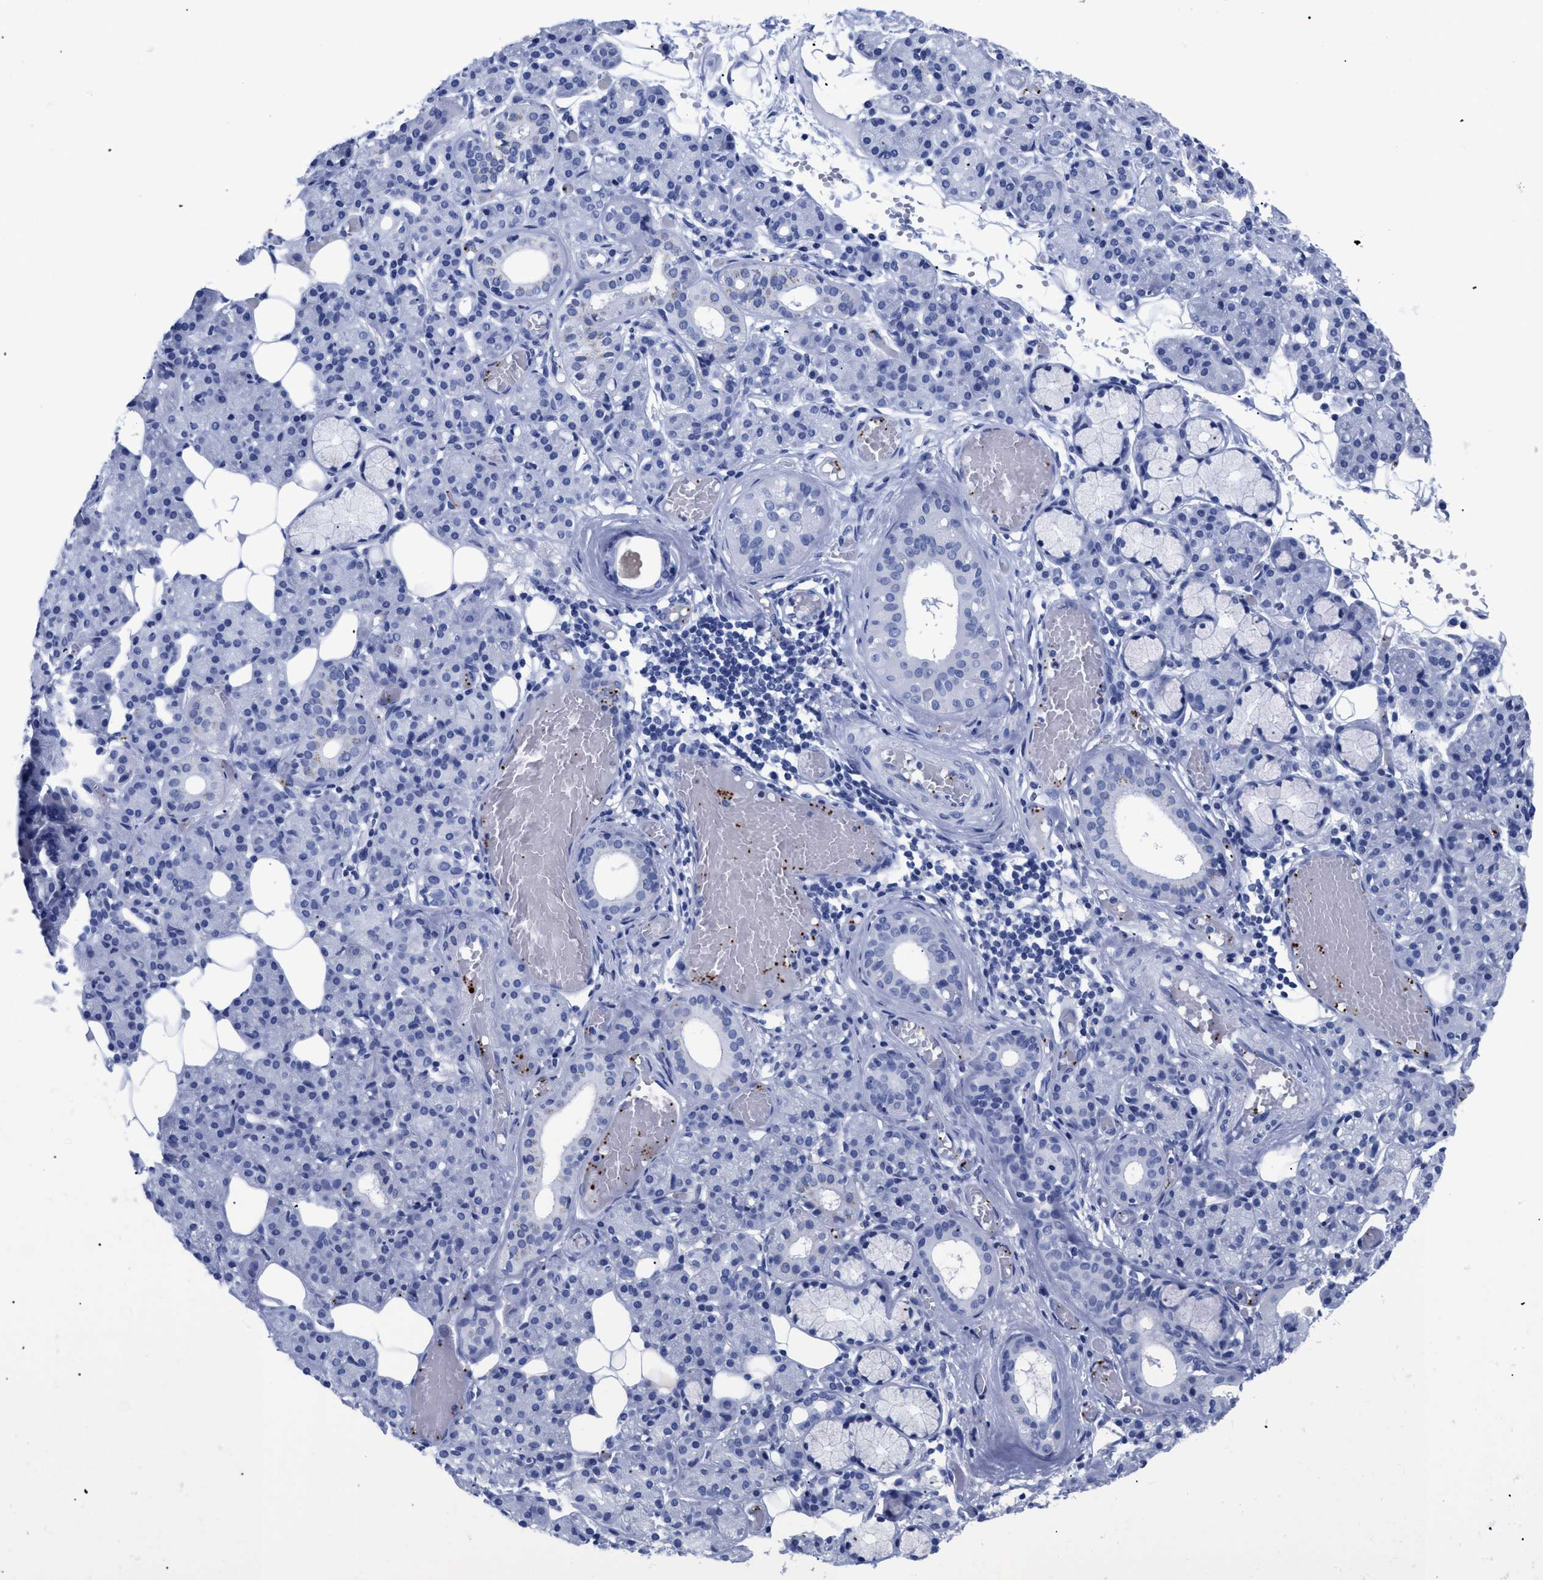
{"staining": {"intensity": "negative", "quantity": "none", "location": "none"}, "tissue": "salivary gland", "cell_type": "Glandular cells", "image_type": "normal", "snomed": [{"axis": "morphology", "description": "Normal tissue, NOS"}, {"axis": "topography", "description": "Salivary gland"}], "caption": "IHC image of unremarkable salivary gland: salivary gland stained with DAB reveals no significant protein expression in glandular cells. Nuclei are stained in blue.", "gene": "TREML1", "patient": {"sex": "male", "age": 63}}